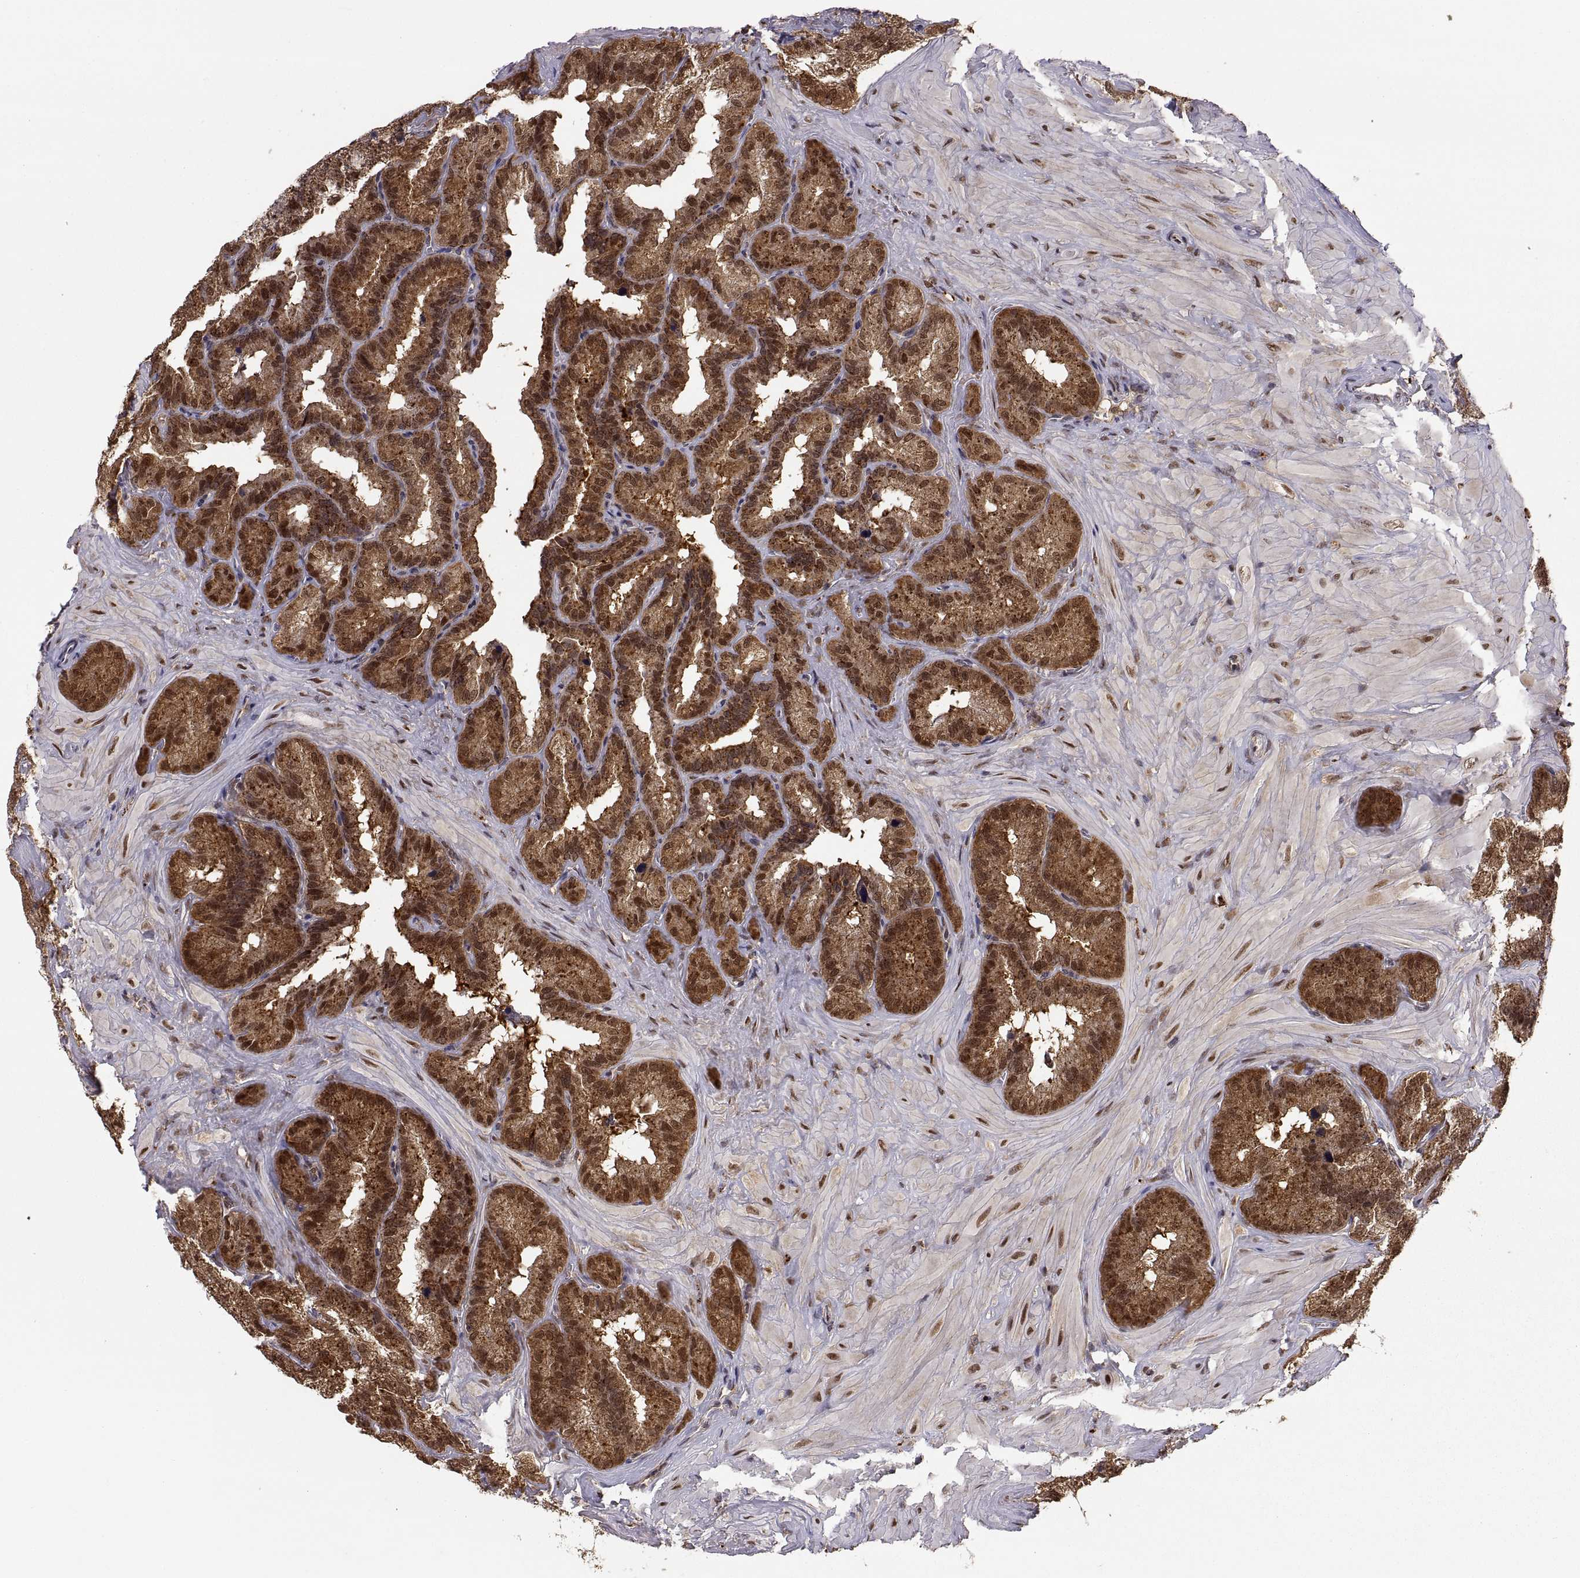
{"staining": {"intensity": "strong", "quantity": ">75%", "location": "cytoplasmic/membranous"}, "tissue": "seminal vesicle", "cell_type": "Glandular cells", "image_type": "normal", "snomed": [{"axis": "morphology", "description": "Normal tissue, NOS"}, {"axis": "topography", "description": "Seminal veicle"}], "caption": "Glandular cells show high levels of strong cytoplasmic/membranous positivity in about >75% of cells in benign seminal vesicle.", "gene": "PSMC2", "patient": {"sex": "male", "age": 37}}